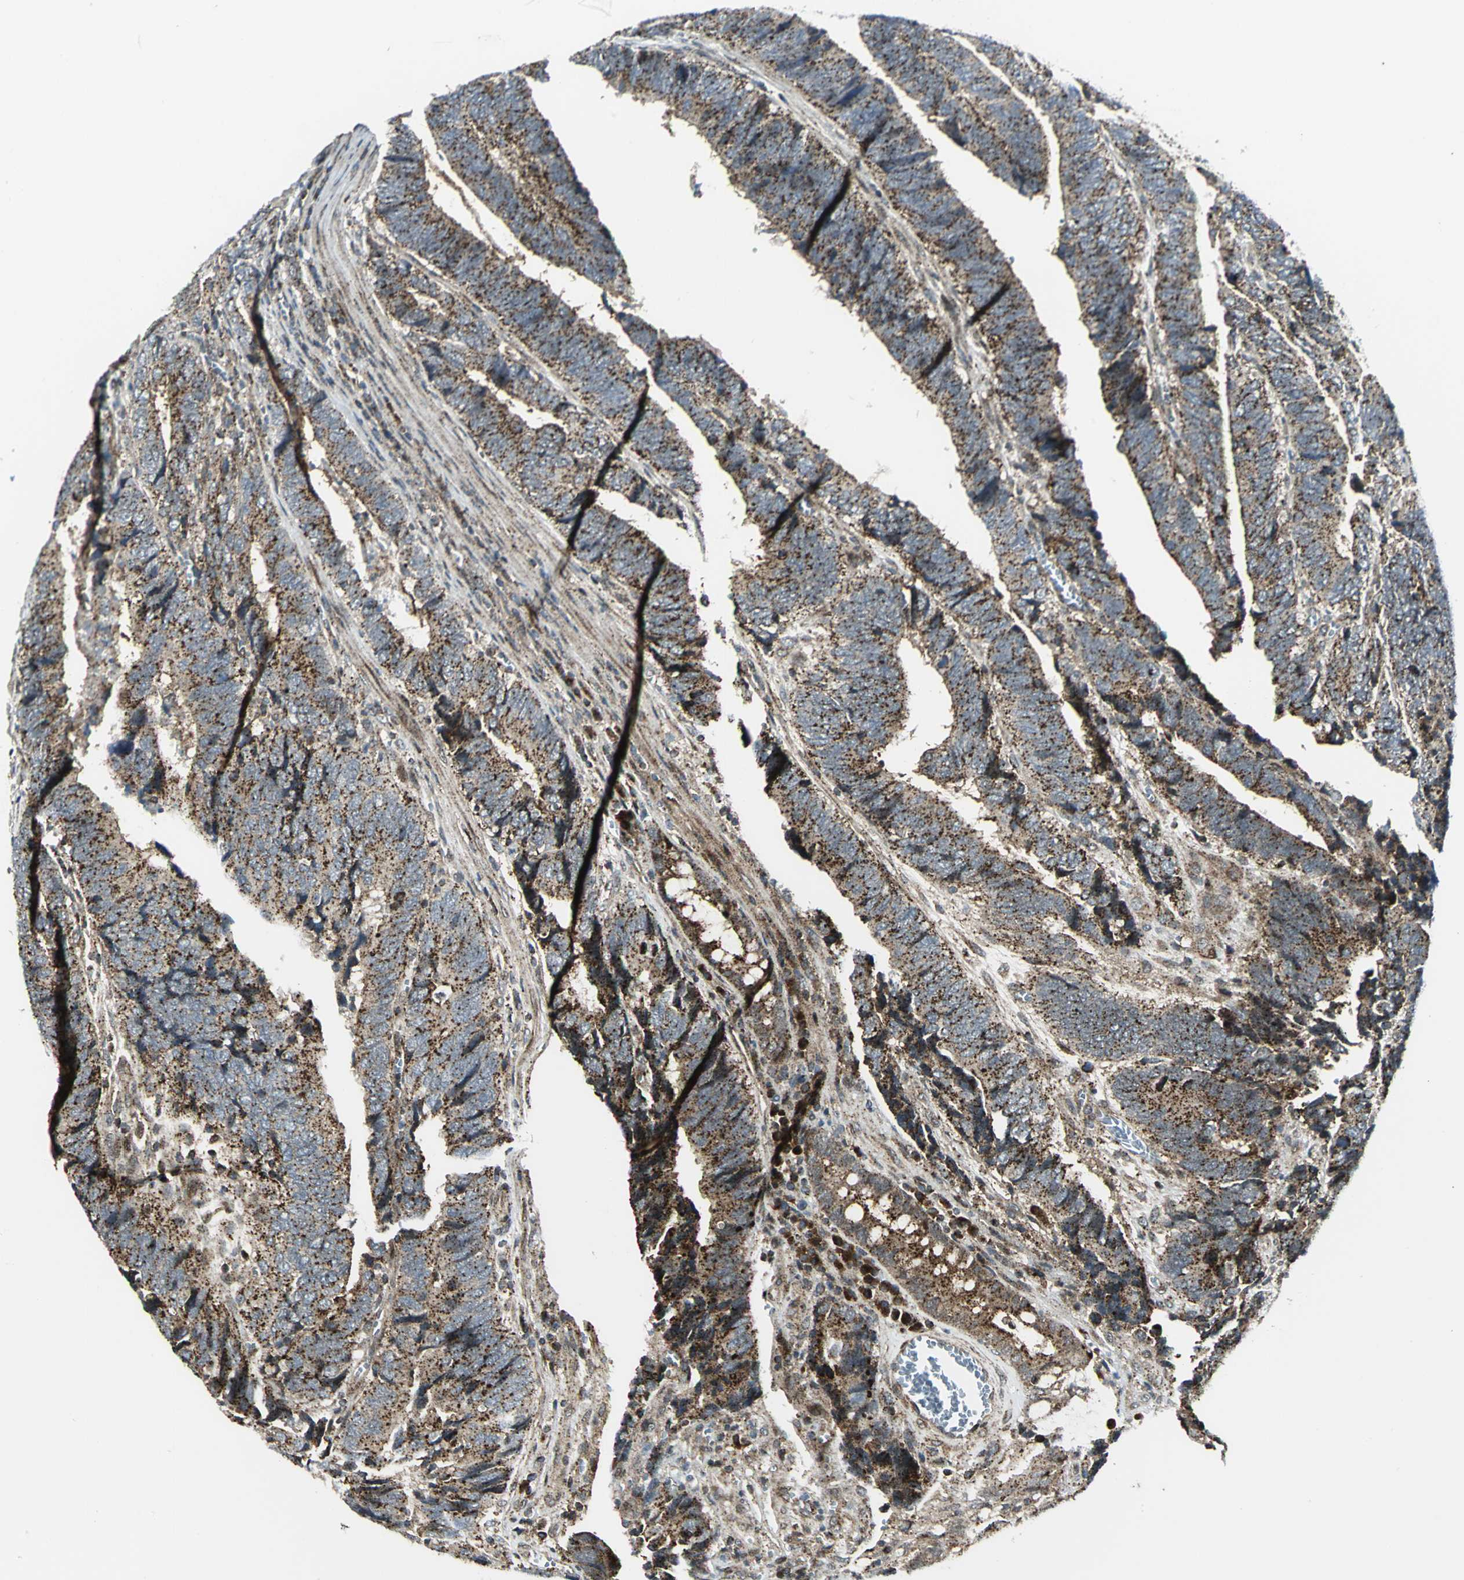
{"staining": {"intensity": "strong", "quantity": ">75%", "location": "cytoplasmic/membranous"}, "tissue": "colorectal cancer", "cell_type": "Tumor cells", "image_type": "cancer", "snomed": [{"axis": "morphology", "description": "Adenocarcinoma, NOS"}, {"axis": "topography", "description": "Colon"}], "caption": "Protein staining by immunohistochemistry (IHC) exhibits strong cytoplasmic/membranous positivity in about >75% of tumor cells in adenocarcinoma (colorectal).", "gene": "ATP6V1A", "patient": {"sex": "male", "age": 72}}